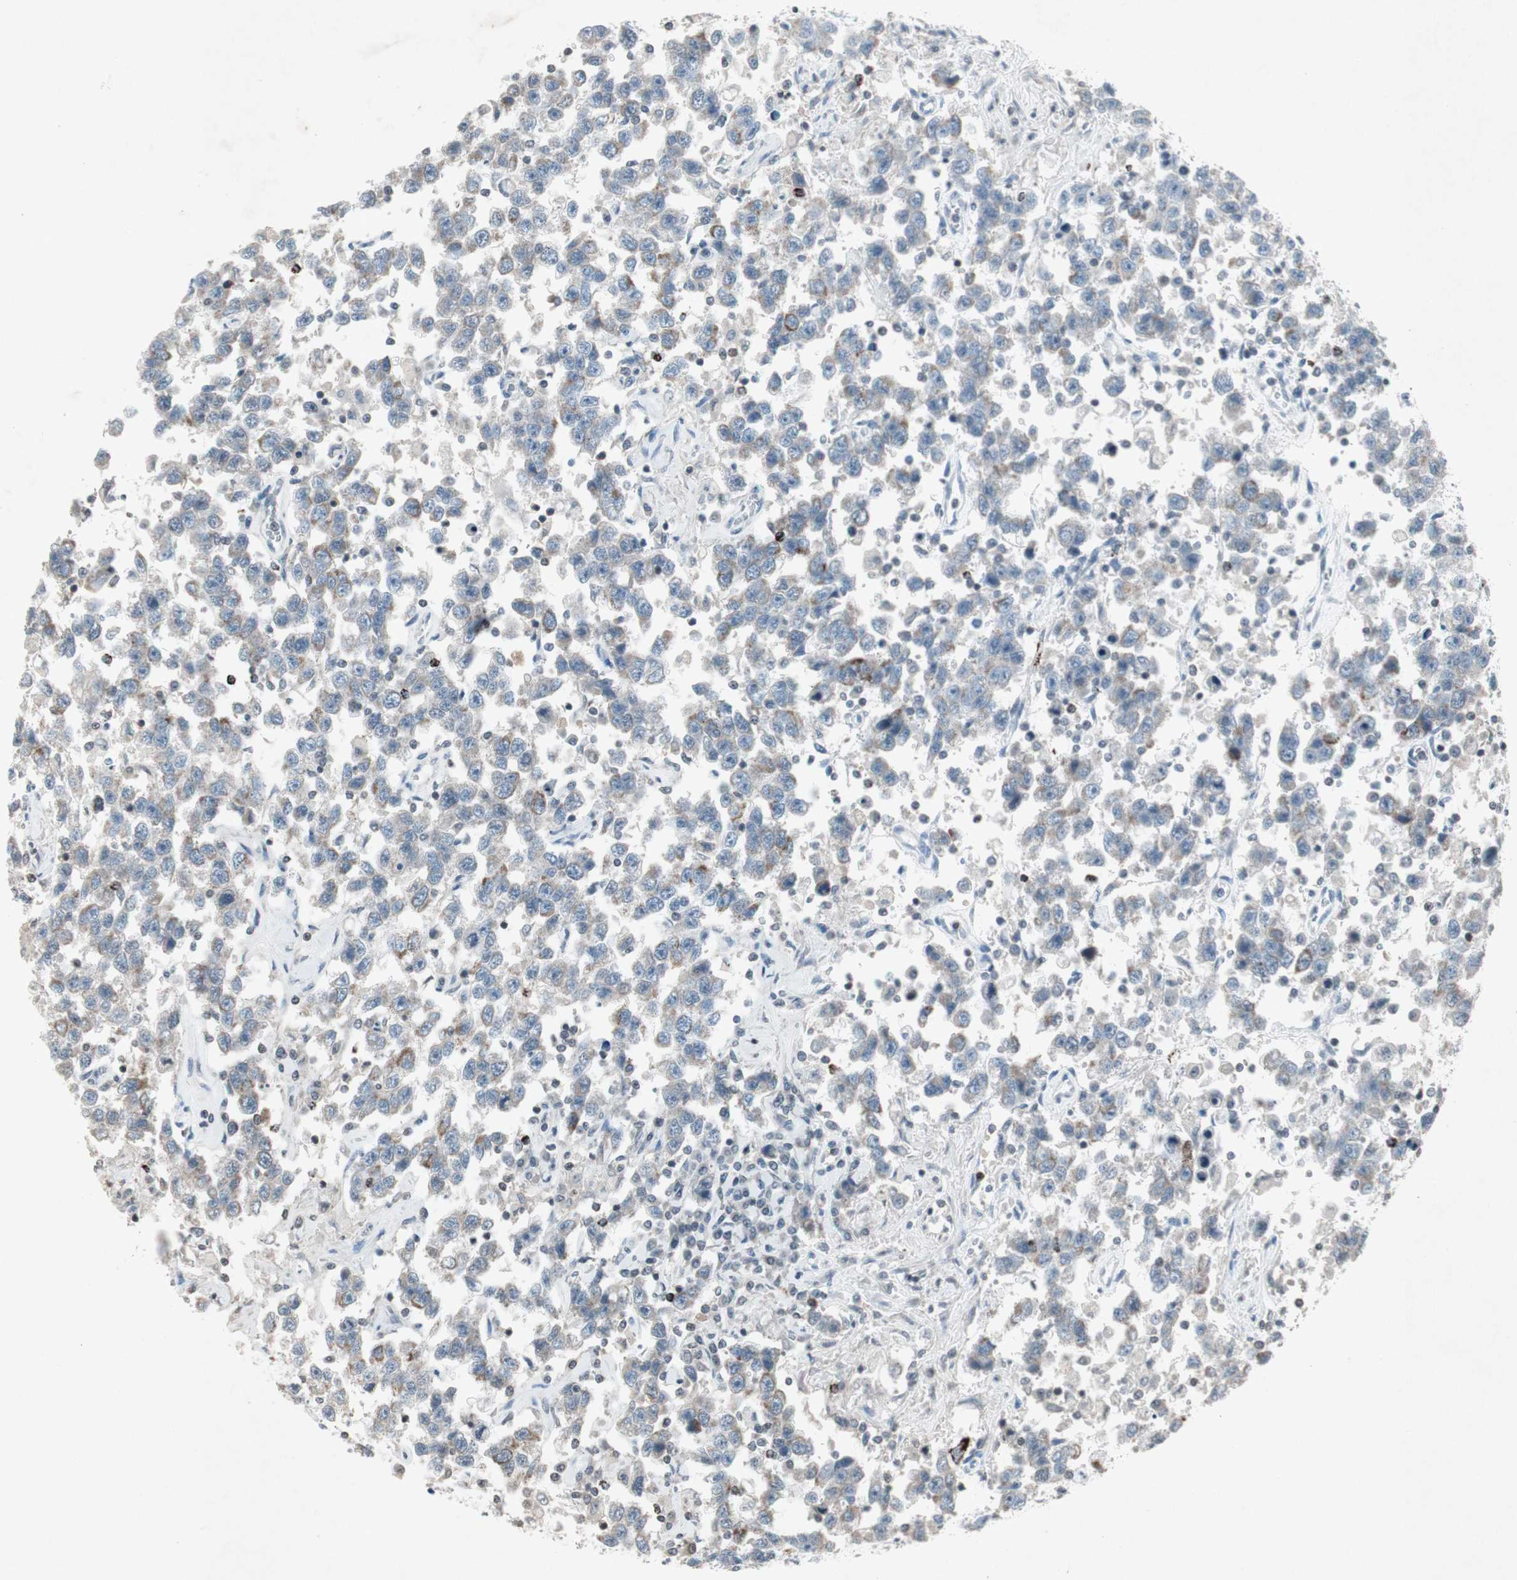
{"staining": {"intensity": "weak", "quantity": "25%-75%", "location": "cytoplasmic/membranous"}, "tissue": "testis cancer", "cell_type": "Tumor cells", "image_type": "cancer", "snomed": [{"axis": "morphology", "description": "Seminoma, NOS"}, {"axis": "topography", "description": "Testis"}], "caption": "The immunohistochemical stain shows weak cytoplasmic/membranous positivity in tumor cells of testis seminoma tissue.", "gene": "ARG2", "patient": {"sex": "male", "age": 41}}